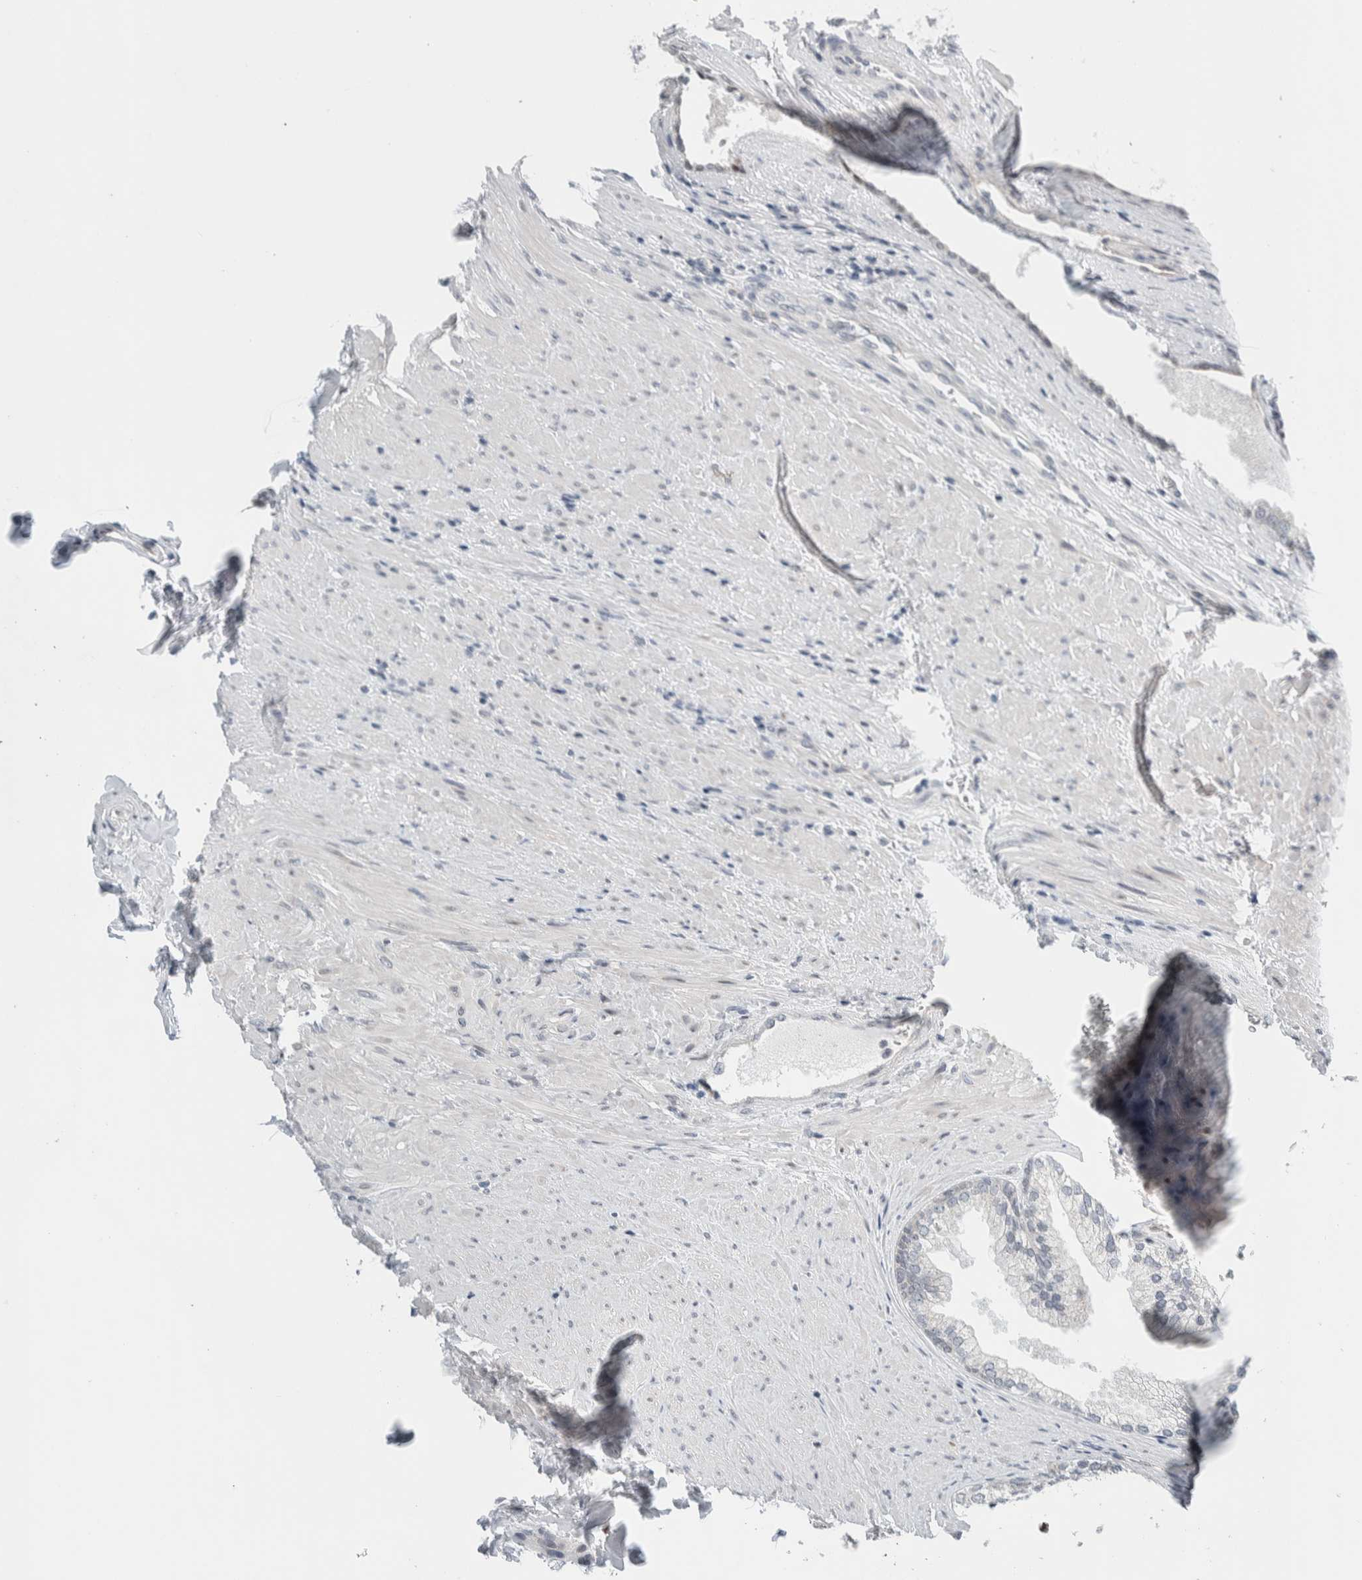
{"staining": {"intensity": "negative", "quantity": "none", "location": "none"}, "tissue": "prostate", "cell_type": "Glandular cells", "image_type": "normal", "snomed": [{"axis": "morphology", "description": "Normal tissue, NOS"}, {"axis": "topography", "description": "Prostate"}], "caption": "Glandular cells show no significant expression in benign prostate. (Stains: DAB immunohistochemistry (IHC) with hematoxylin counter stain, Microscopy: brightfield microscopy at high magnification).", "gene": "NEUROD1", "patient": {"sex": "male", "age": 76}}